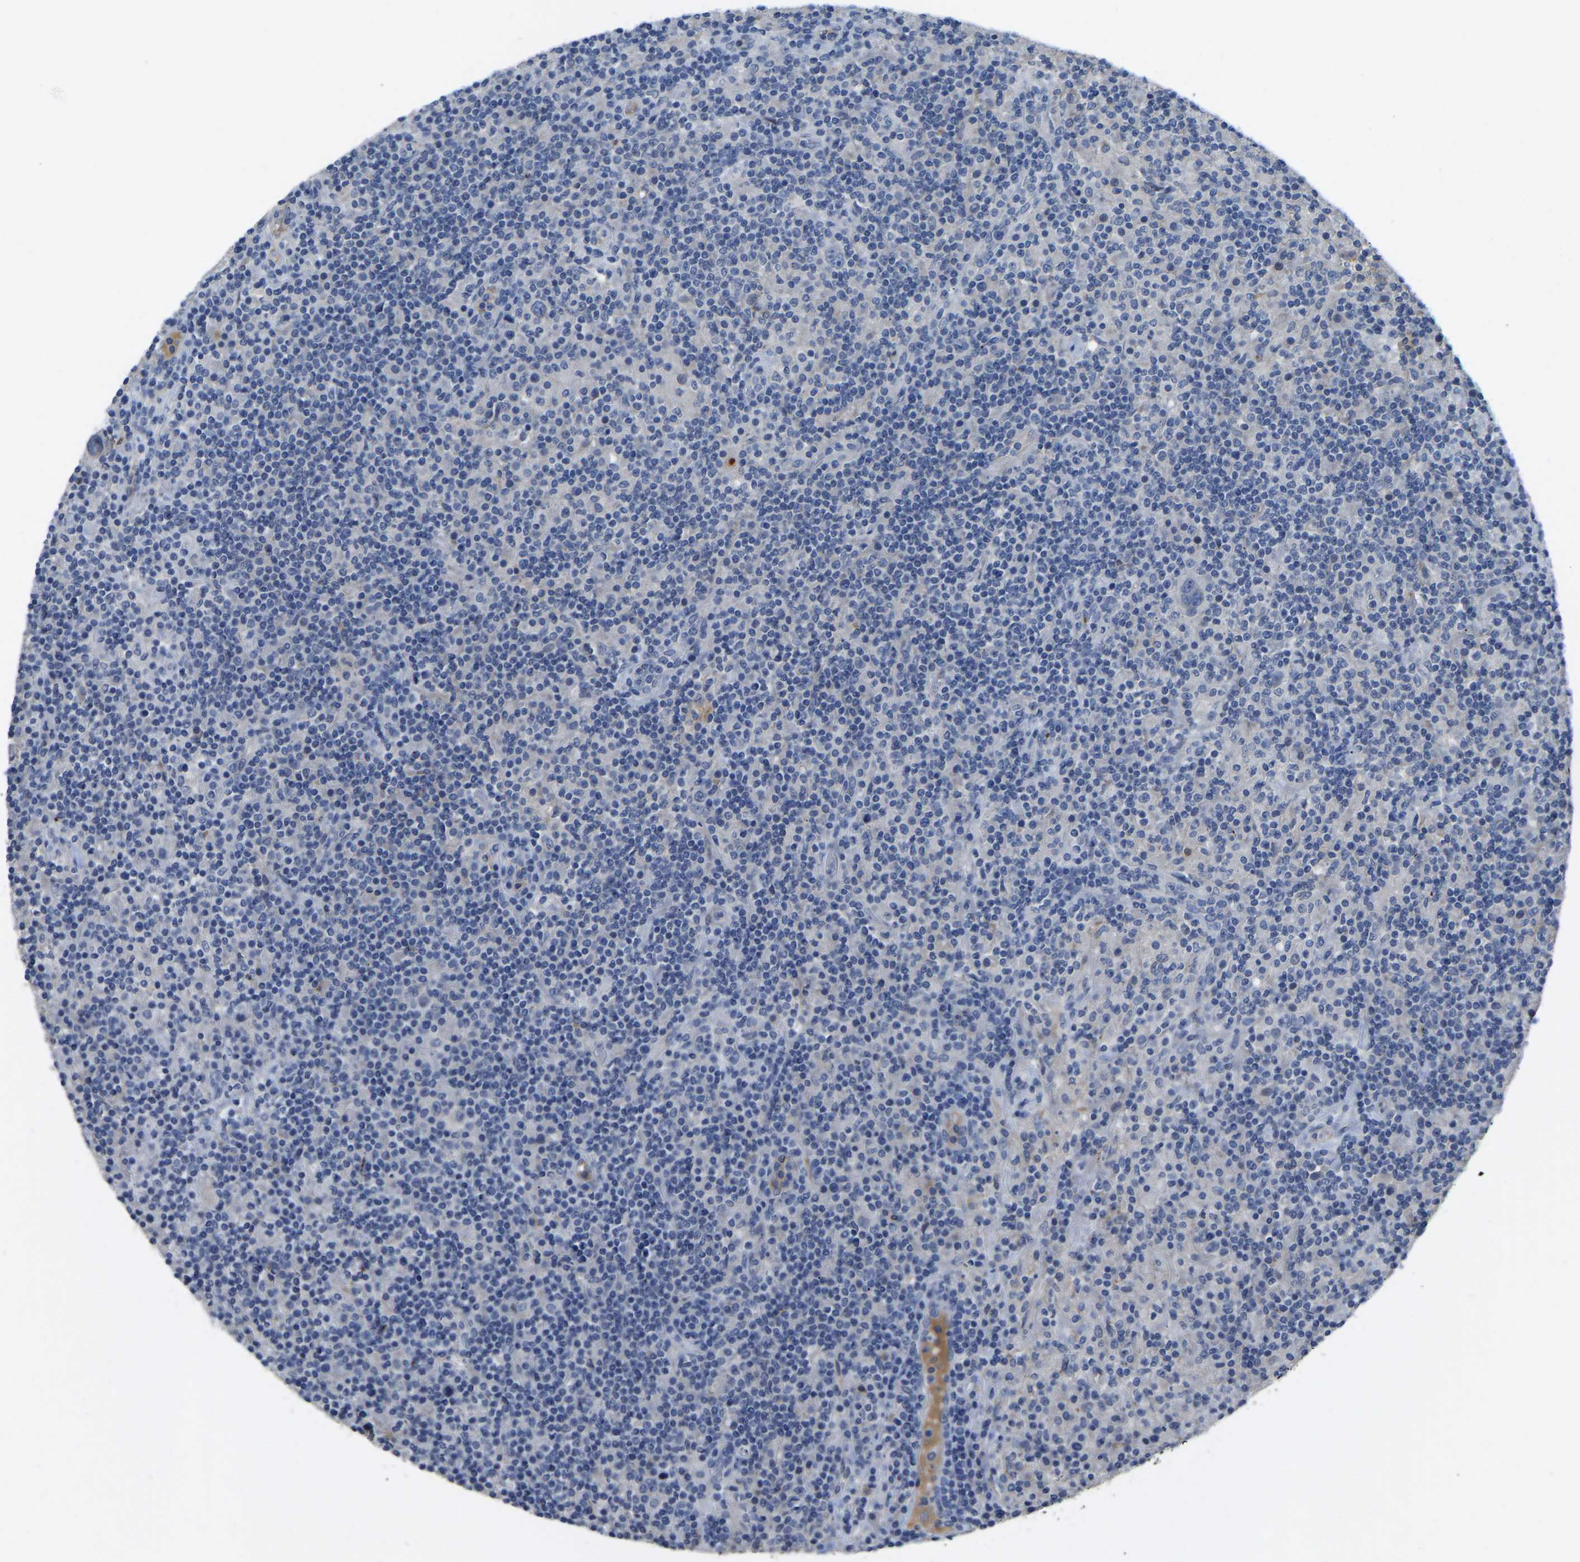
{"staining": {"intensity": "negative", "quantity": "none", "location": "none"}, "tissue": "lymphoma", "cell_type": "Tumor cells", "image_type": "cancer", "snomed": [{"axis": "morphology", "description": "Hodgkin's disease, NOS"}, {"axis": "topography", "description": "Lymph node"}], "caption": "The image displays no significant positivity in tumor cells of lymphoma.", "gene": "HIGD2B", "patient": {"sex": "male", "age": 70}}